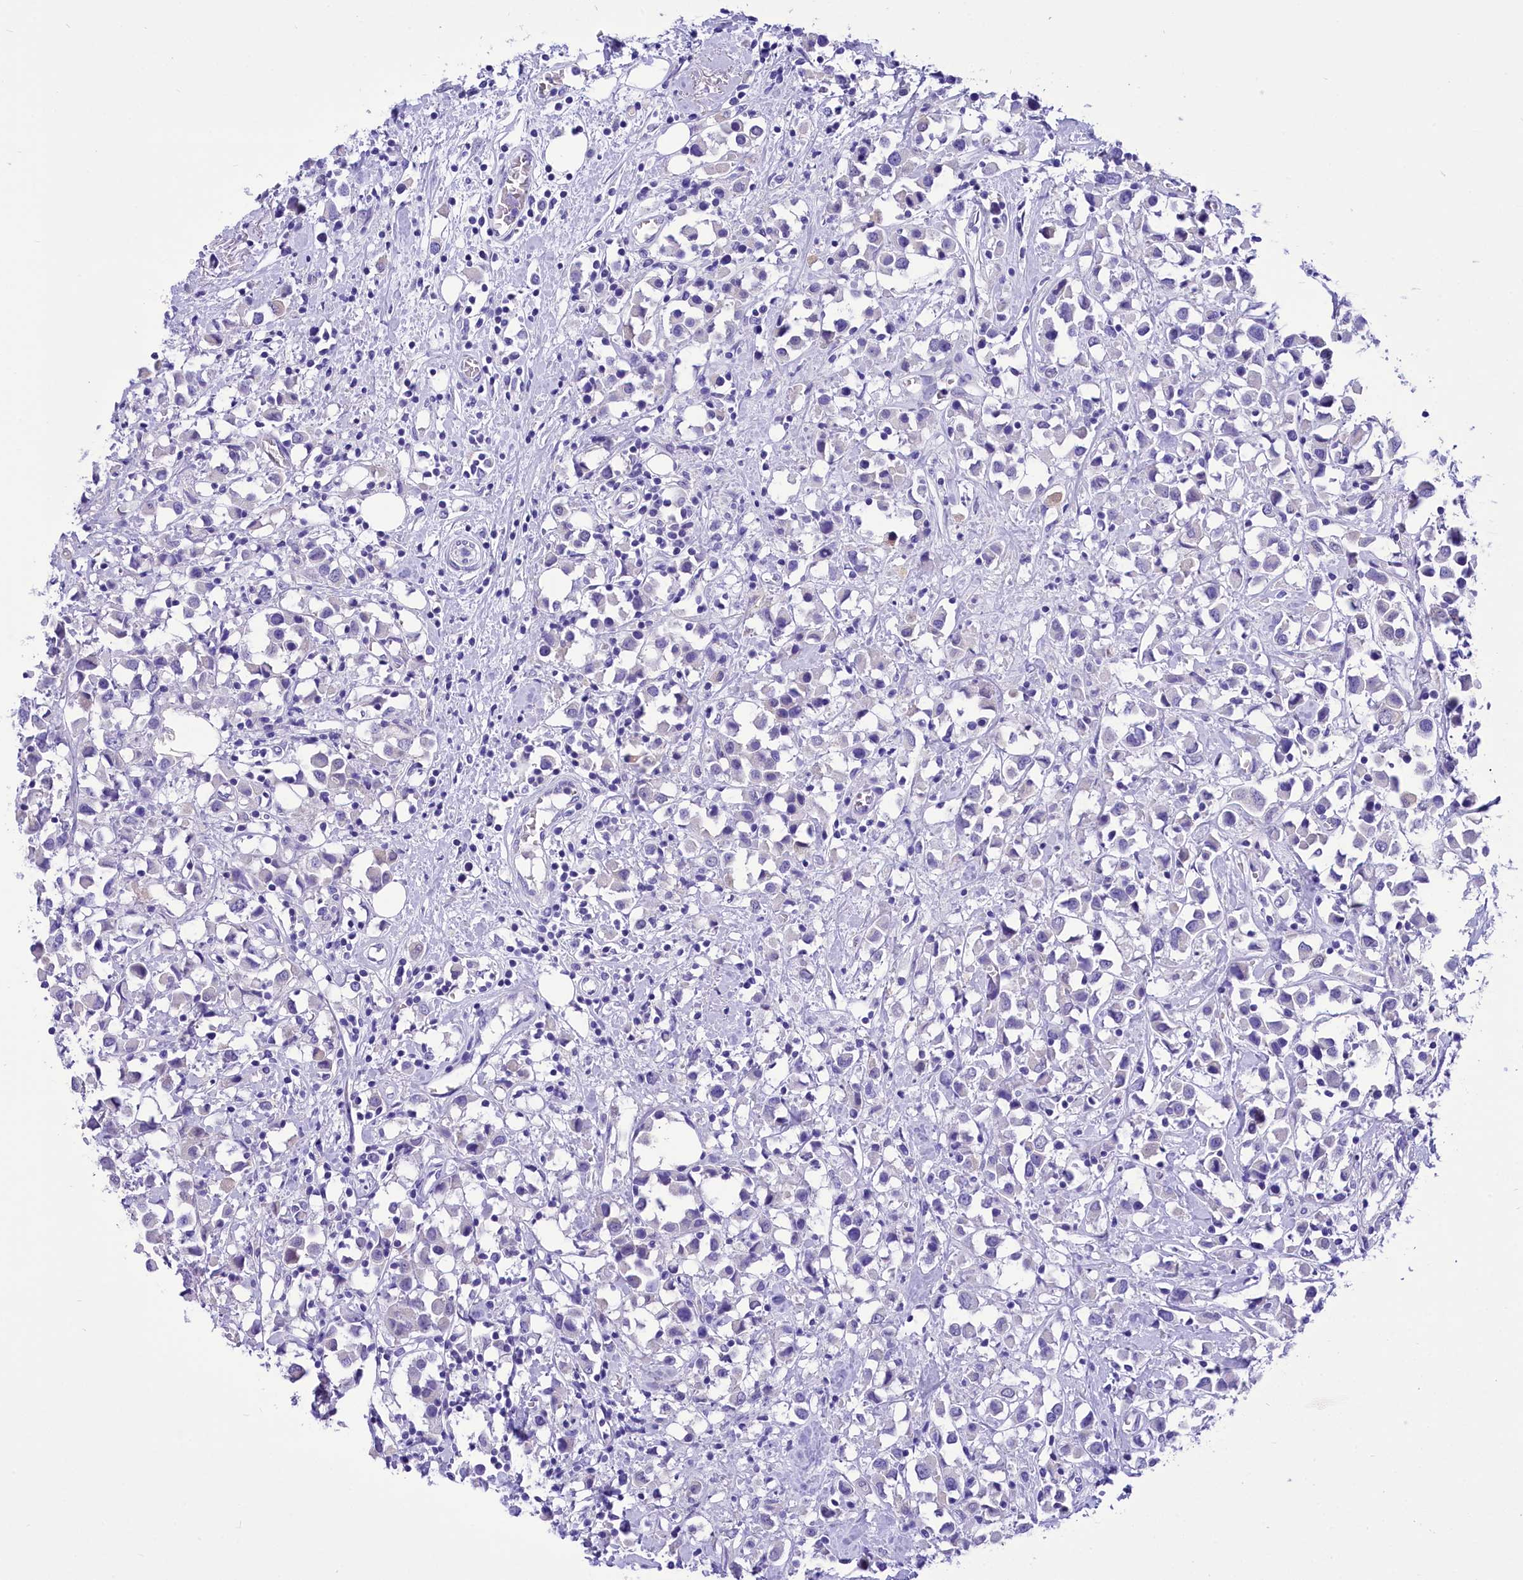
{"staining": {"intensity": "negative", "quantity": "none", "location": "none"}, "tissue": "breast cancer", "cell_type": "Tumor cells", "image_type": "cancer", "snomed": [{"axis": "morphology", "description": "Duct carcinoma"}, {"axis": "topography", "description": "Breast"}], "caption": "Immunohistochemistry (IHC) image of human breast cancer (intraductal carcinoma) stained for a protein (brown), which reveals no expression in tumor cells.", "gene": "TTC36", "patient": {"sex": "female", "age": 61}}